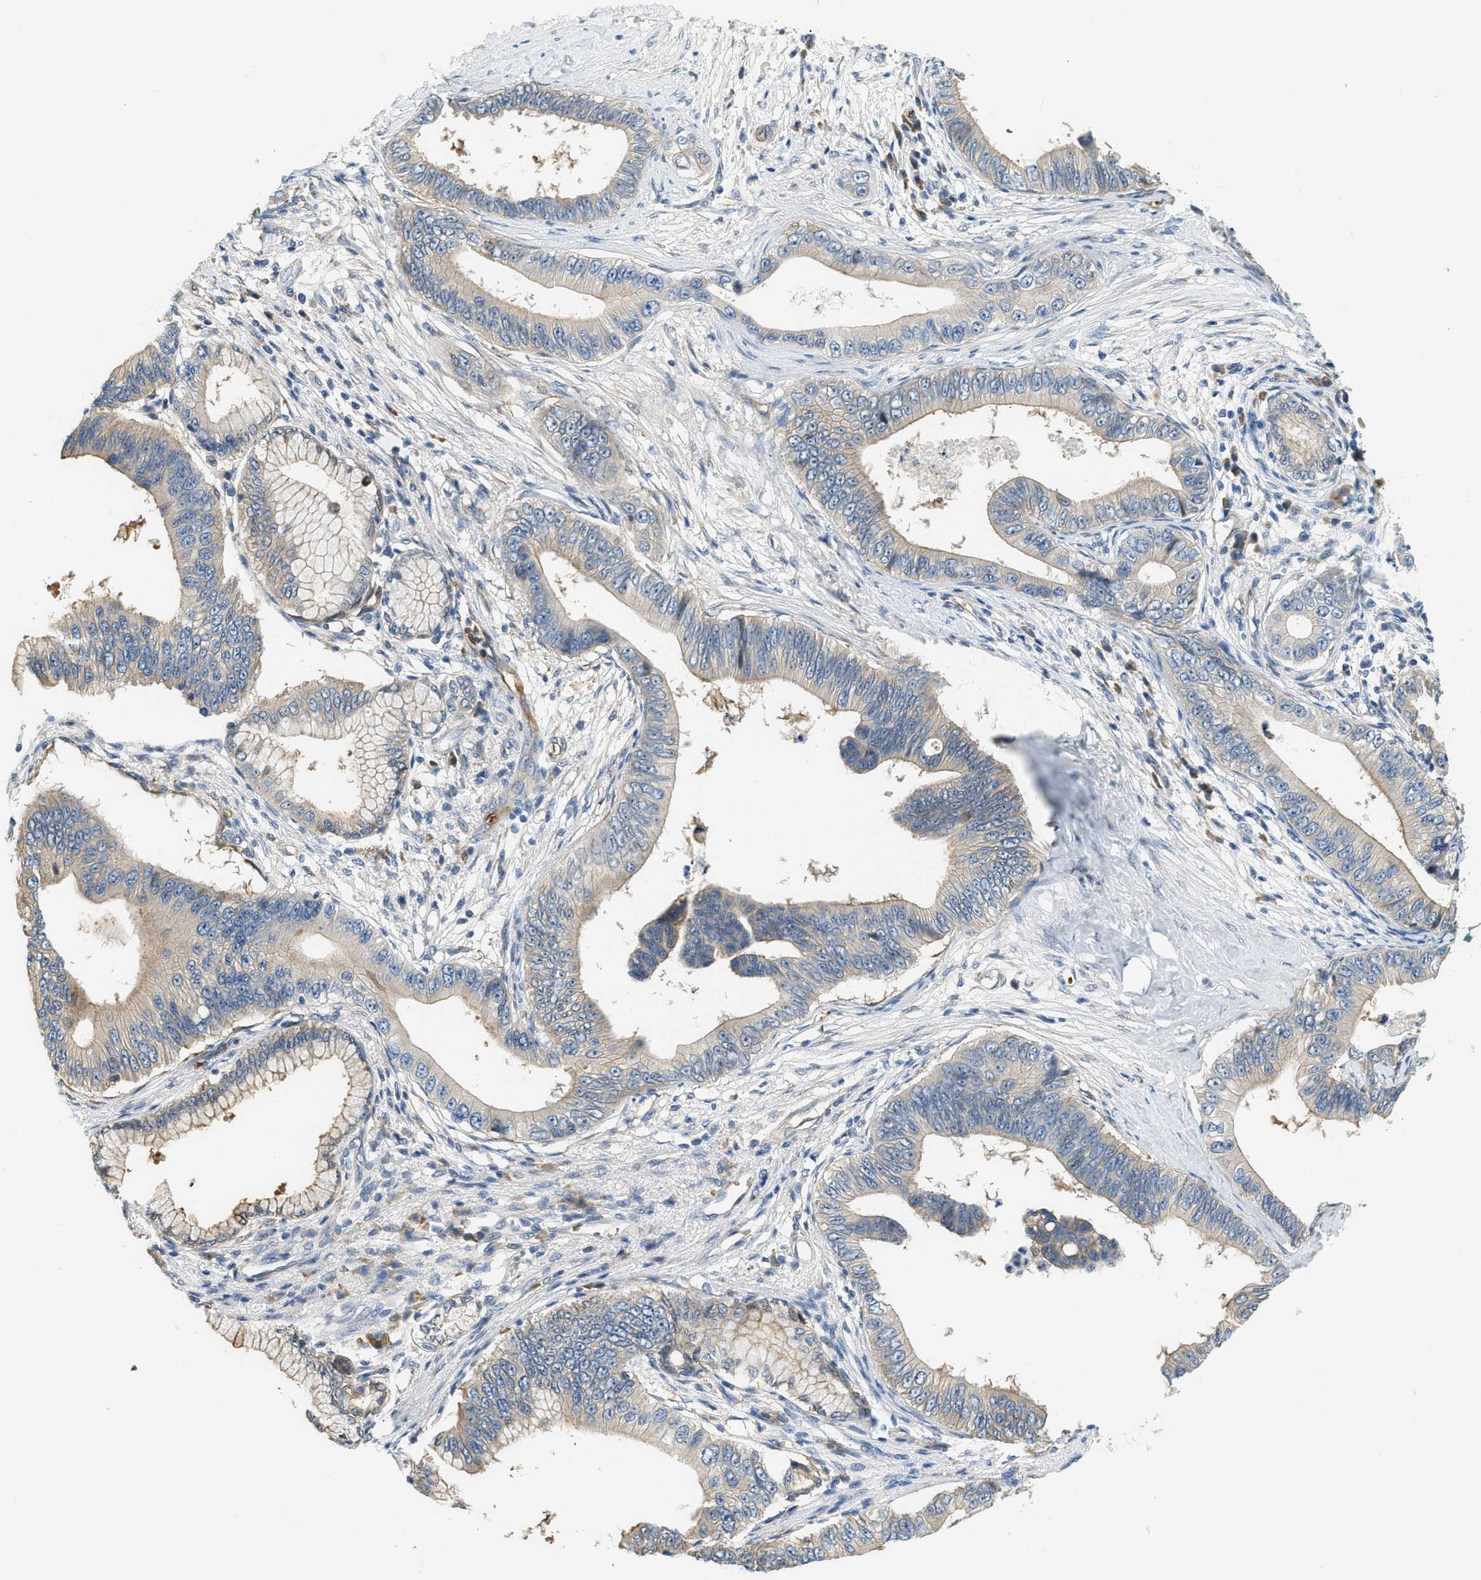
{"staining": {"intensity": "moderate", "quantity": "<25%", "location": "cytoplasmic/membranous"}, "tissue": "pancreatic cancer", "cell_type": "Tumor cells", "image_type": "cancer", "snomed": [{"axis": "morphology", "description": "Adenocarcinoma, NOS"}, {"axis": "topography", "description": "Pancreas"}], "caption": "Immunohistochemical staining of human adenocarcinoma (pancreatic) displays moderate cytoplasmic/membranous protein positivity in about <25% of tumor cells.", "gene": "CYTH2", "patient": {"sex": "male", "age": 77}}